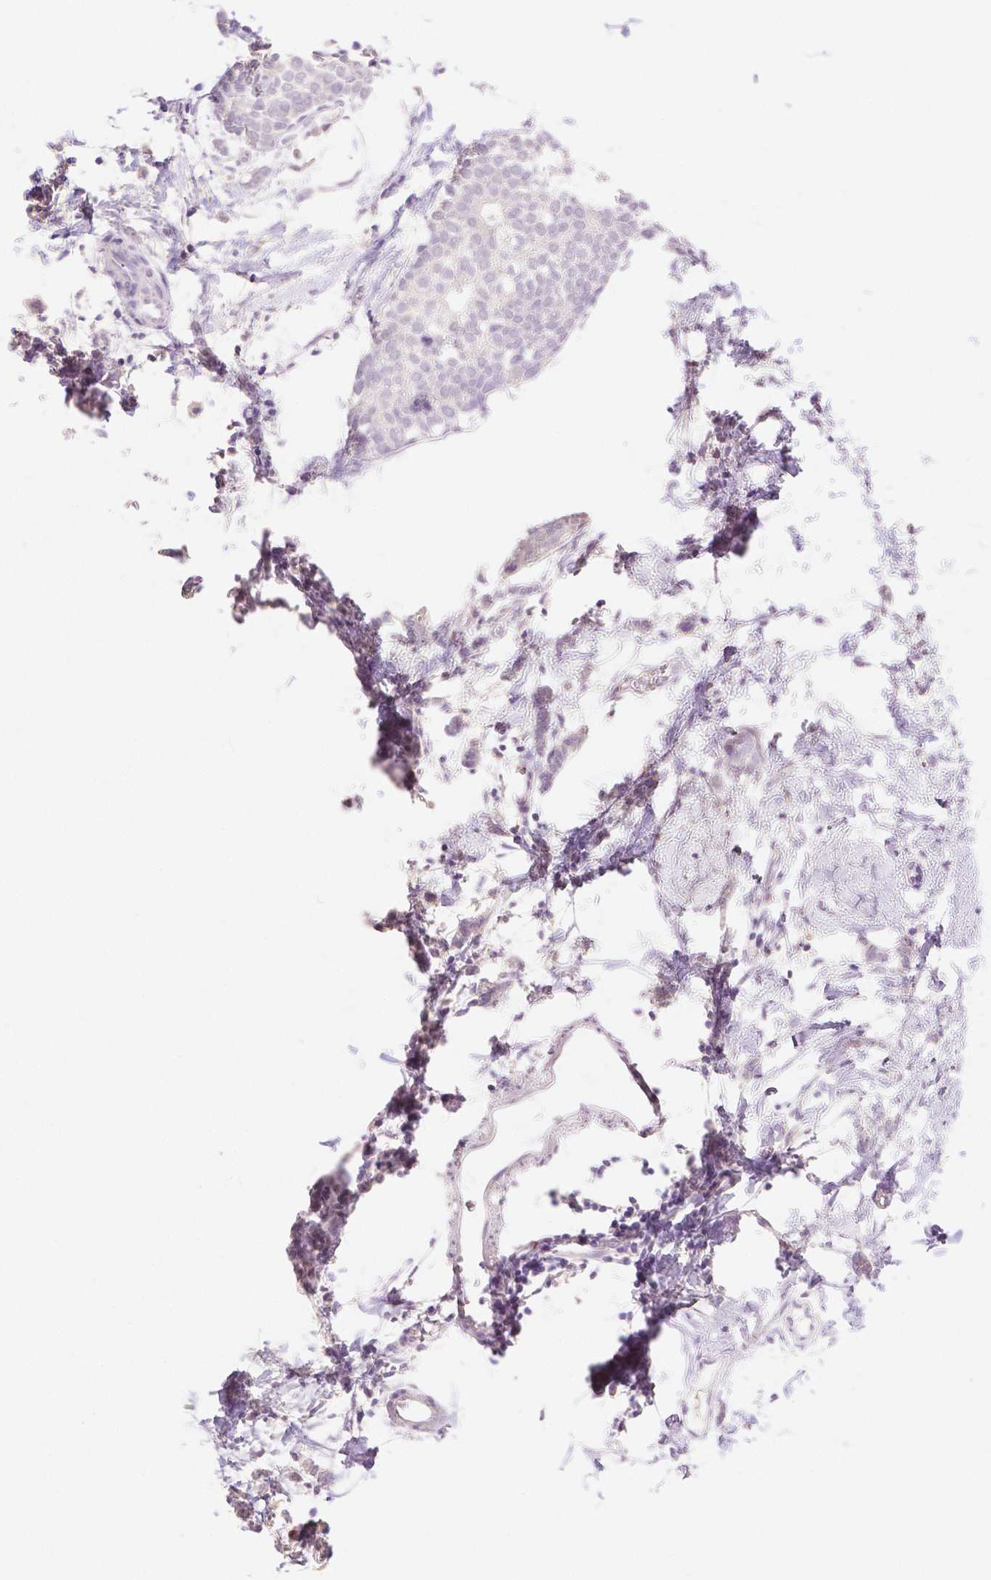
{"staining": {"intensity": "negative", "quantity": "none", "location": "none"}, "tissue": "breast cancer", "cell_type": "Tumor cells", "image_type": "cancer", "snomed": [{"axis": "morphology", "description": "Duct carcinoma"}, {"axis": "topography", "description": "Breast"}], "caption": "A photomicrograph of infiltrating ductal carcinoma (breast) stained for a protein exhibits no brown staining in tumor cells. The staining was performed using DAB (3,3'-diaminobenzidine) to visualize the protein expression in brown, while the nuclei were stained in blue with hematoxylin (Magnification: 20x).", "gene": "HNF1B", "patient": {"sex": "female", "age": 40}}